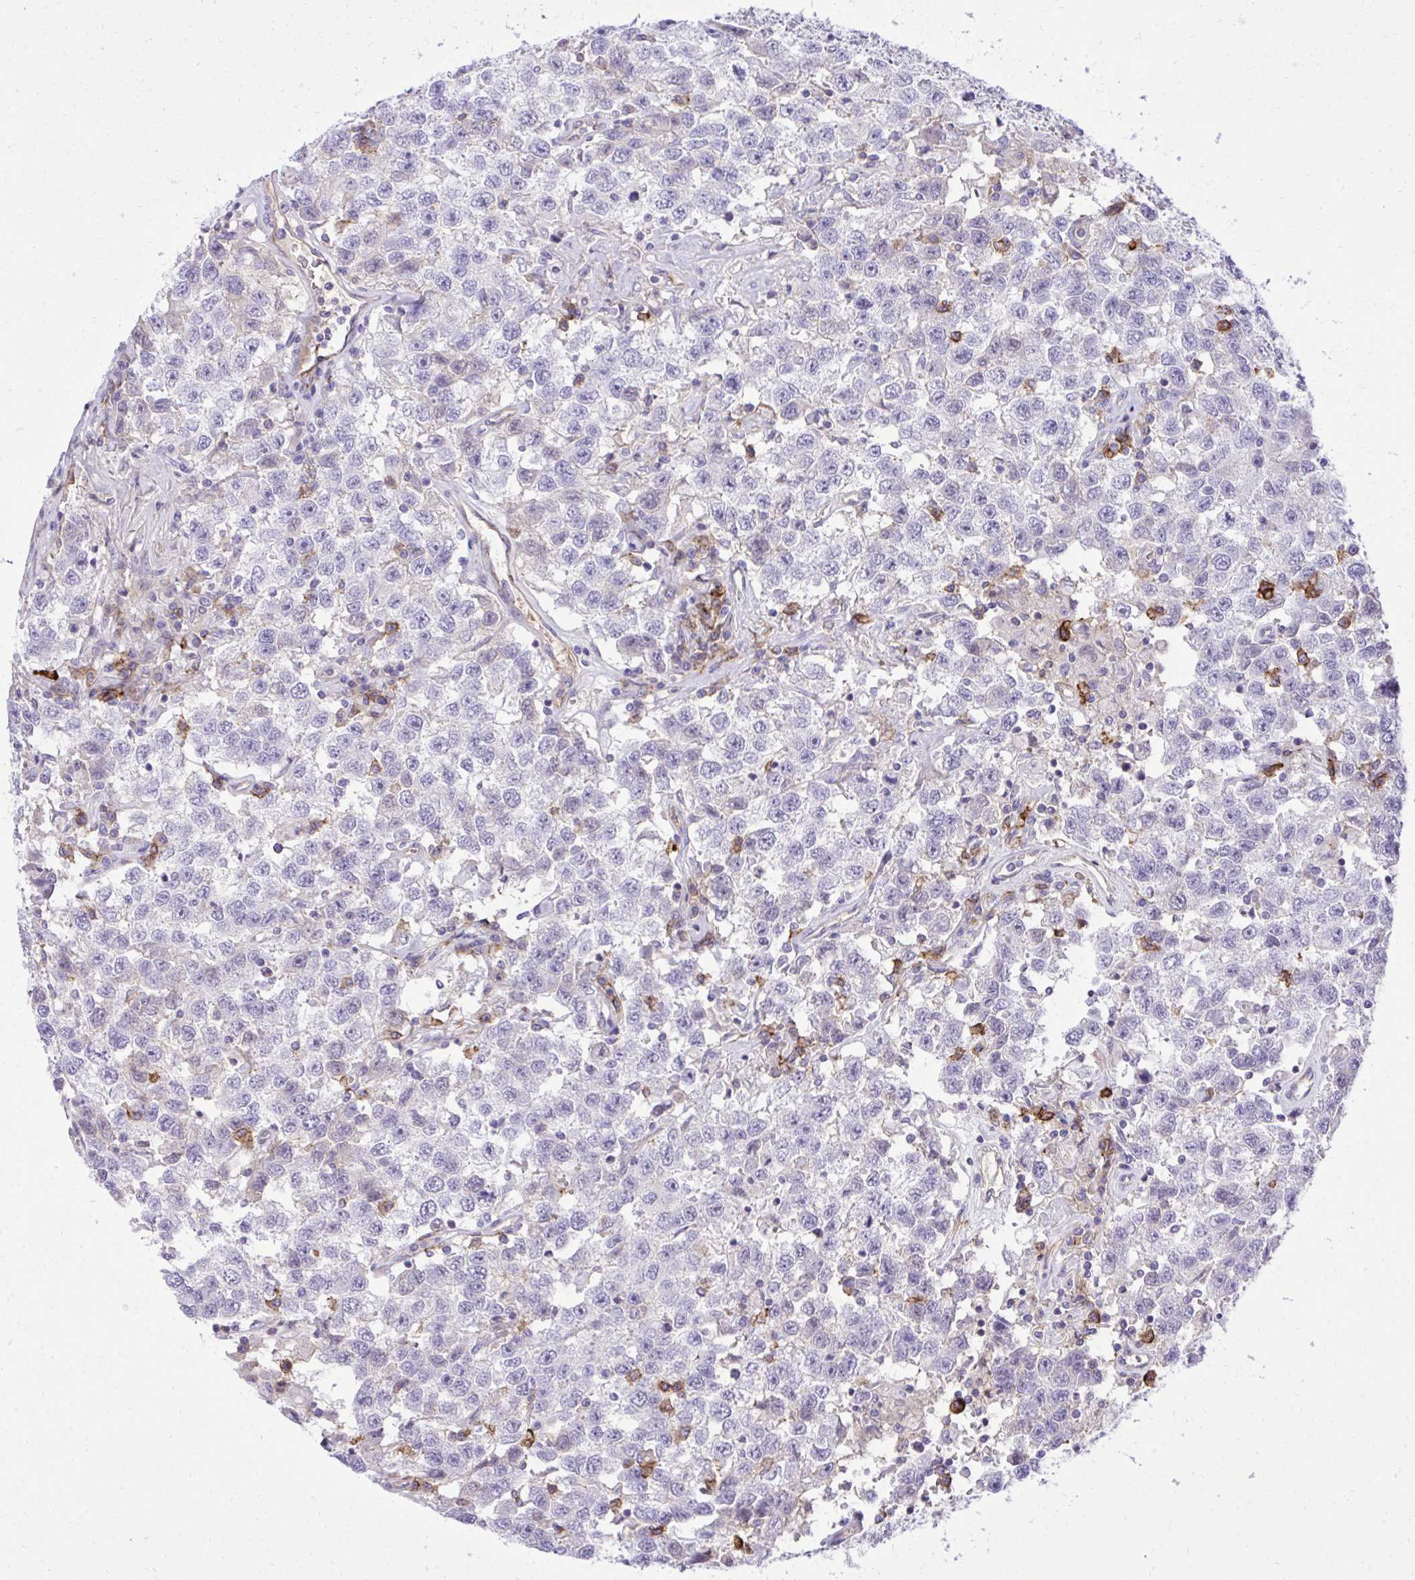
{"staining": {"intensity": "negative", "quantity": "none", "location": "none"}, "tissue": "testis cancer", "cell_type": "Tumor cells", "image_type": "cancer", "snomed": [{"axis": "morphology", "description": "Seminoma, NOS"}, {"axis": "topography", "description": "Testis"}], "caption": "This is an immunohistochemistry micrograph of seminoma (testis). There is no expression in tumor cells.", "gene": "PITPNM3", "patient": {"sex": "male", "age": 41}}